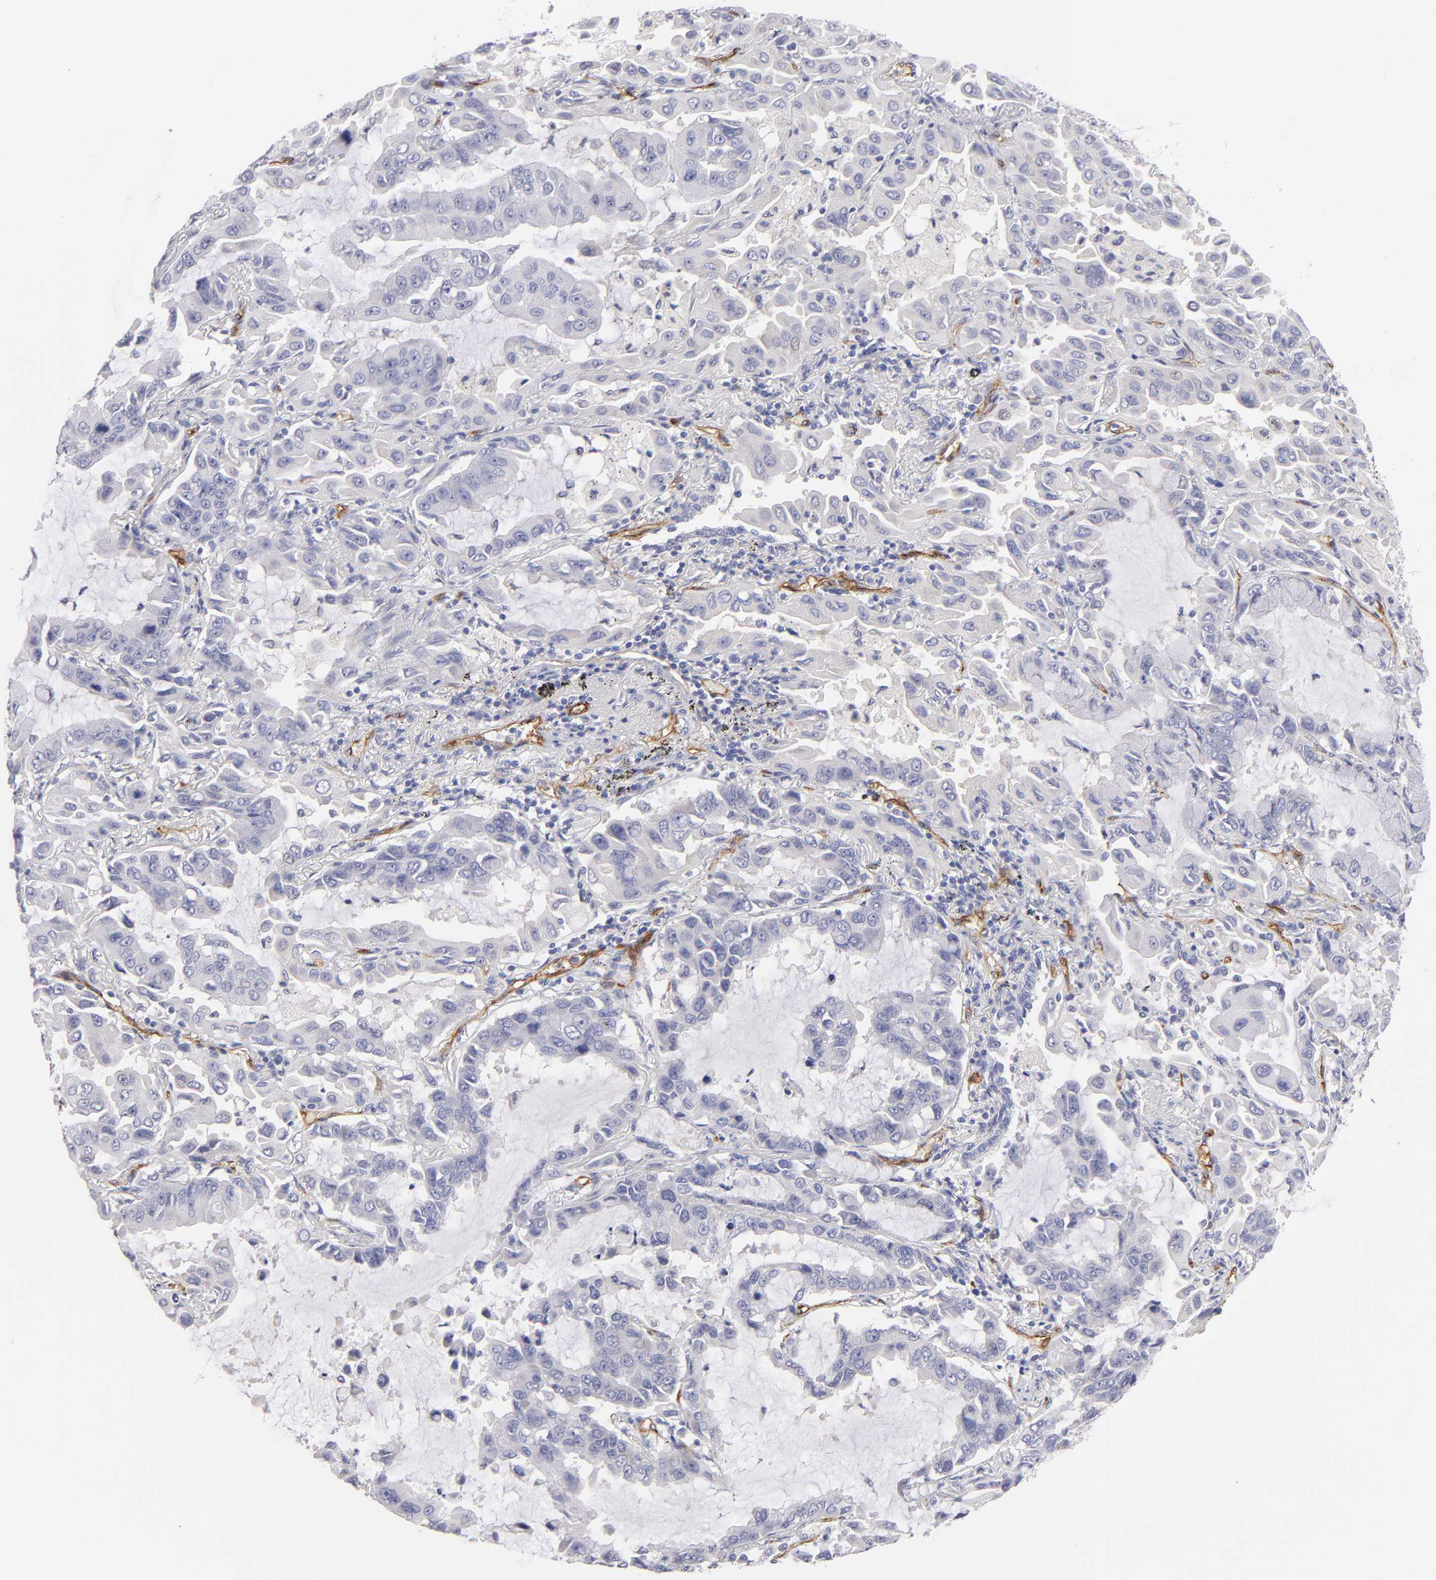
{"staining": {"intensity": "negative", "quantity": "none", "location": "none"}, "tissue": "lung cancer", "cell_type": "Tumor cells", "image_type": "cancer", "snomed": [{"axis": "morphology", "description": "Adenocarcinoma, NOS"}, {"axis": "topography", "description": "Lung"}], "caption": "Immunohistochemistry (IHC) image of human lung adenocarcinoma stained for a protein (brown), which displays no staining in tumor cells.", "gene": "PLVAP", "patient": {"sex": "male", "age": 64}}